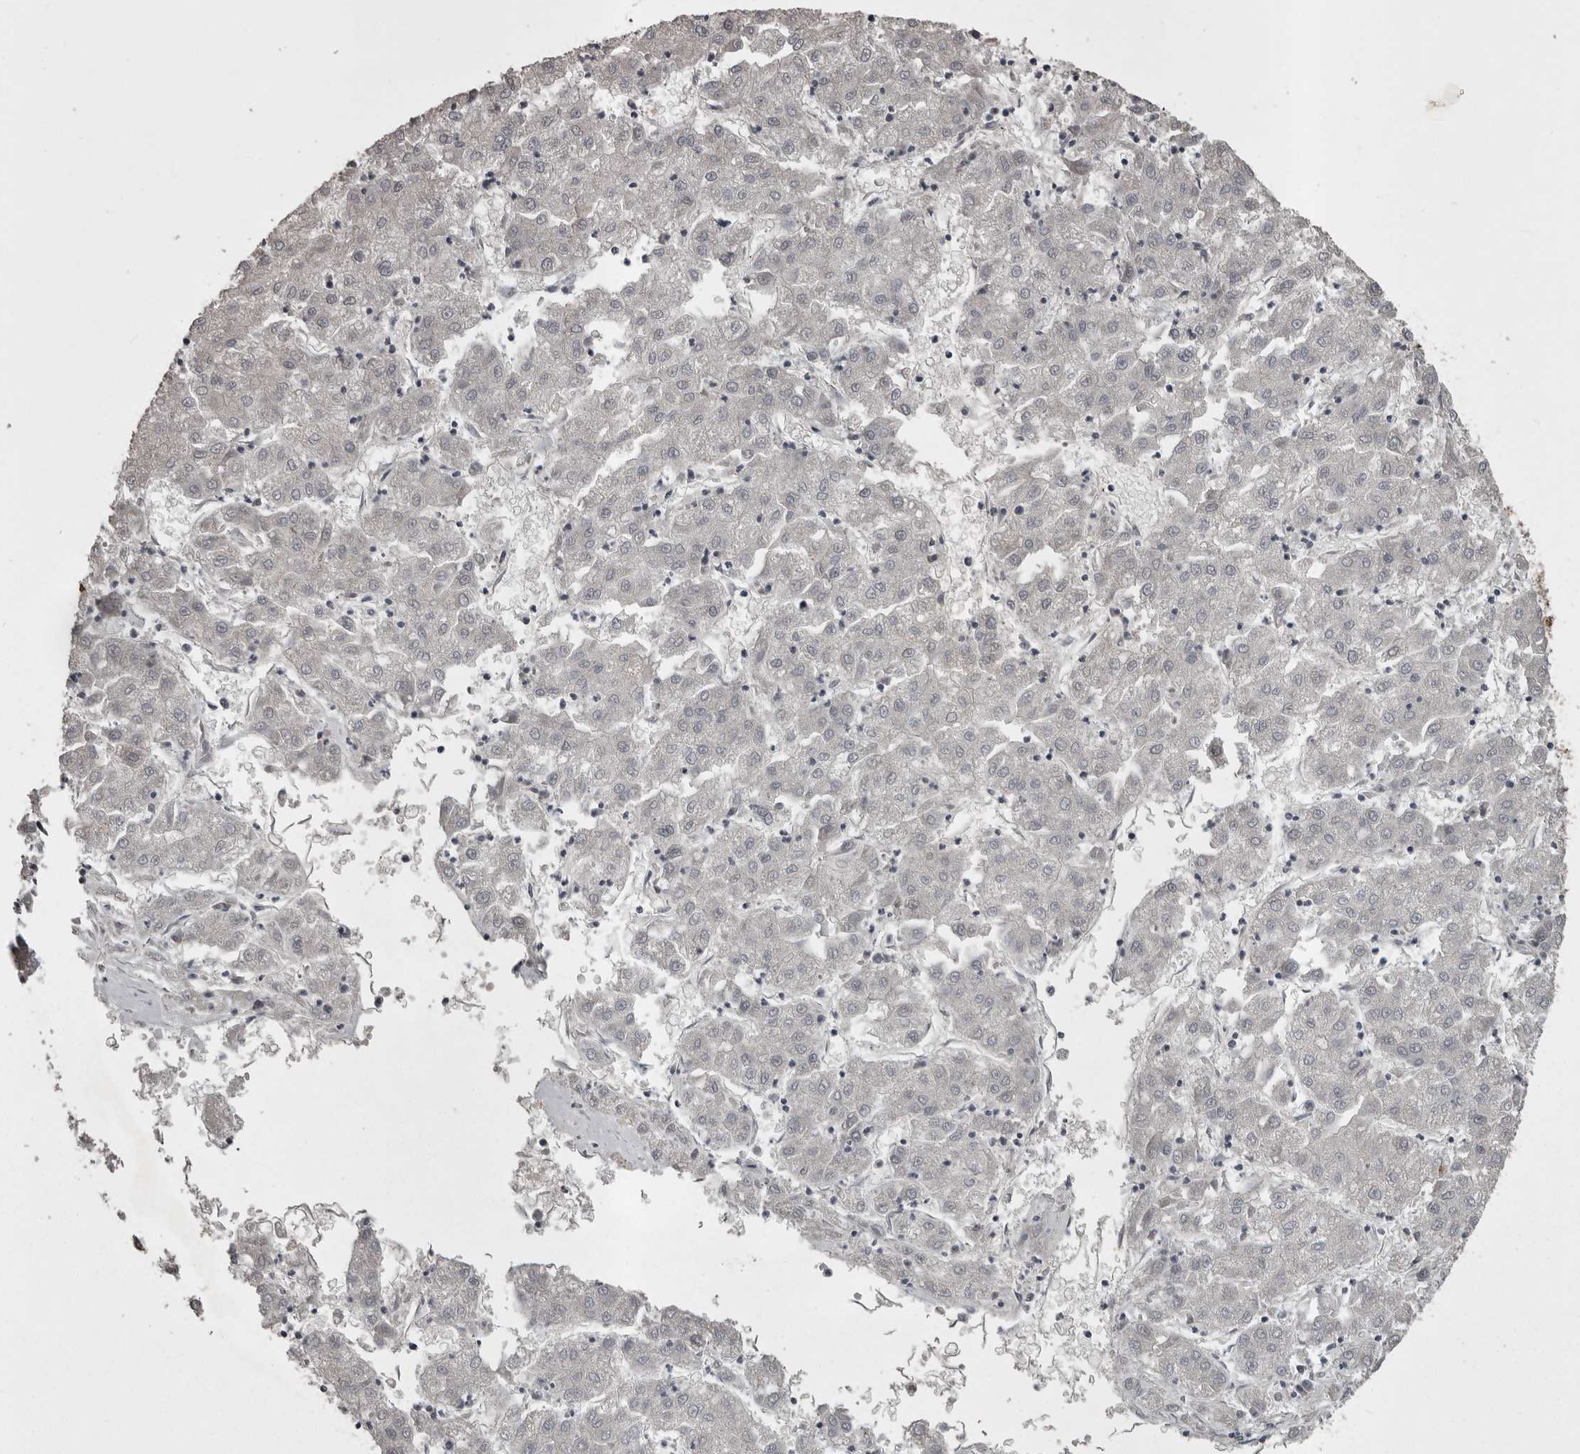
{"staining": {"intensity": "negative", "quantity": "none", "location": "none"}, "tissue": "liver cancer", "cell_type": "Tumor cells", "image_type": "cancer", "snomed": [{"axis": "morphology", "description": "Carcinoma, Hepatocellular, NOS"}, {"axis": "topography", "description": "Liver"}], "caption": "Immunohistochemistry (IHC) of liver cancer (hepatocellular carcinoma) exhibits no staining in tumor cells. The staining was performed using DAB (3,3'-diaminobenzidine) to visualize the protein expression in brown, while the nuclei were stained in blue with hematoxylin (Magnification: 20x).", "gene": "SNX16", "patient": {"sex": "male", "age": 72}}